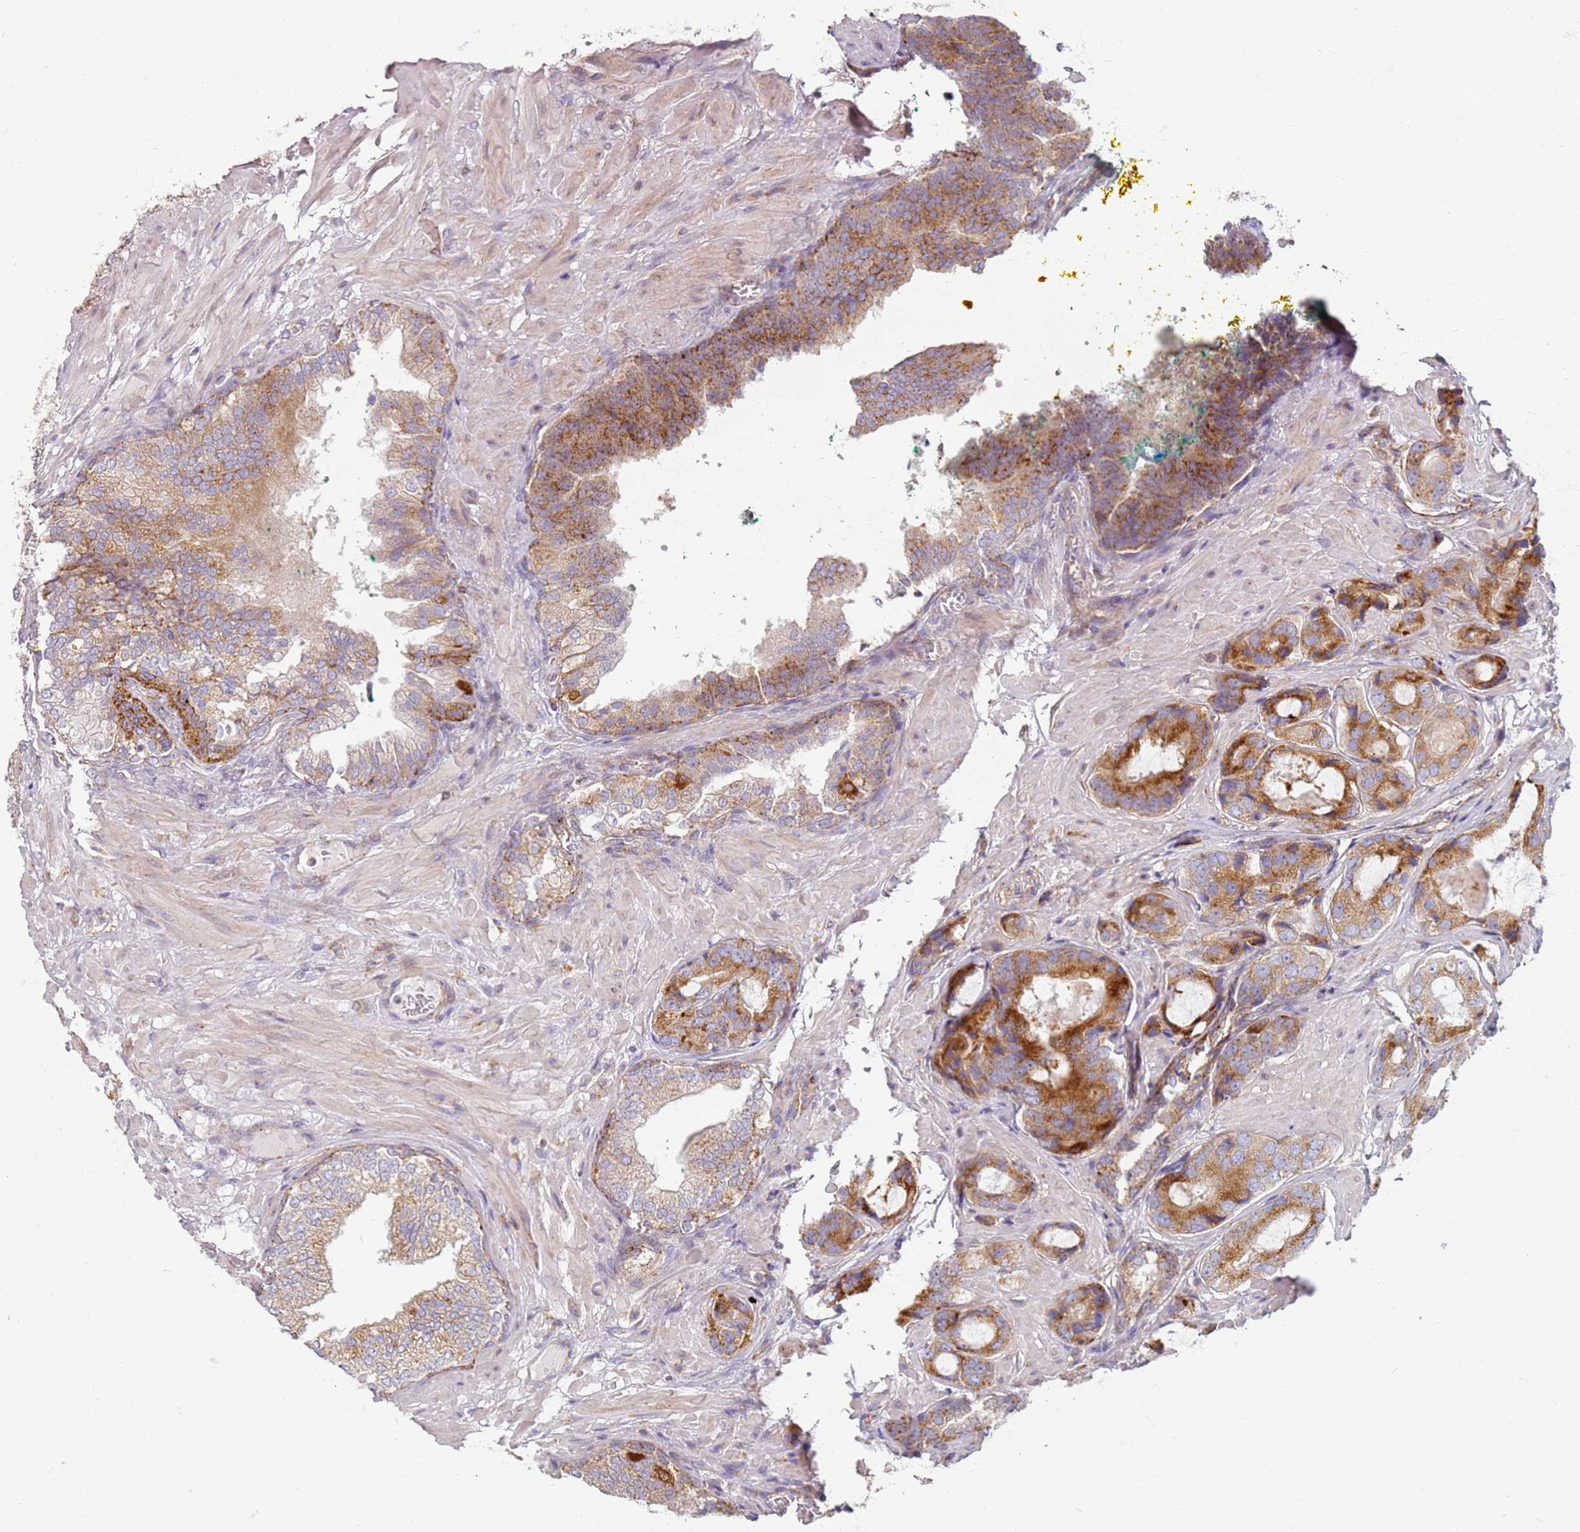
{"staining": {"intensity": "moderate", "quantity": ">75%", "location": "cytoplasmic/membranous"}, "tissue": "prostate cancer", "cell_type": "Tumor cells", "image_type": "cancer", "snomed": [{"axis": "morphology", "description": "Adenocarcinoma, High grade"}, {"axis": "topography", "description": "Prostate"}], "caption": "Prostate cancer (high-grade adenocarcinoma) stained for a protein (brown) displays moderate cytoplasmic/membranous positive staining in approximately >75% of tumor cells.", "gene": "PROKR2", "patient": {"sex": "male", "age": 59}}